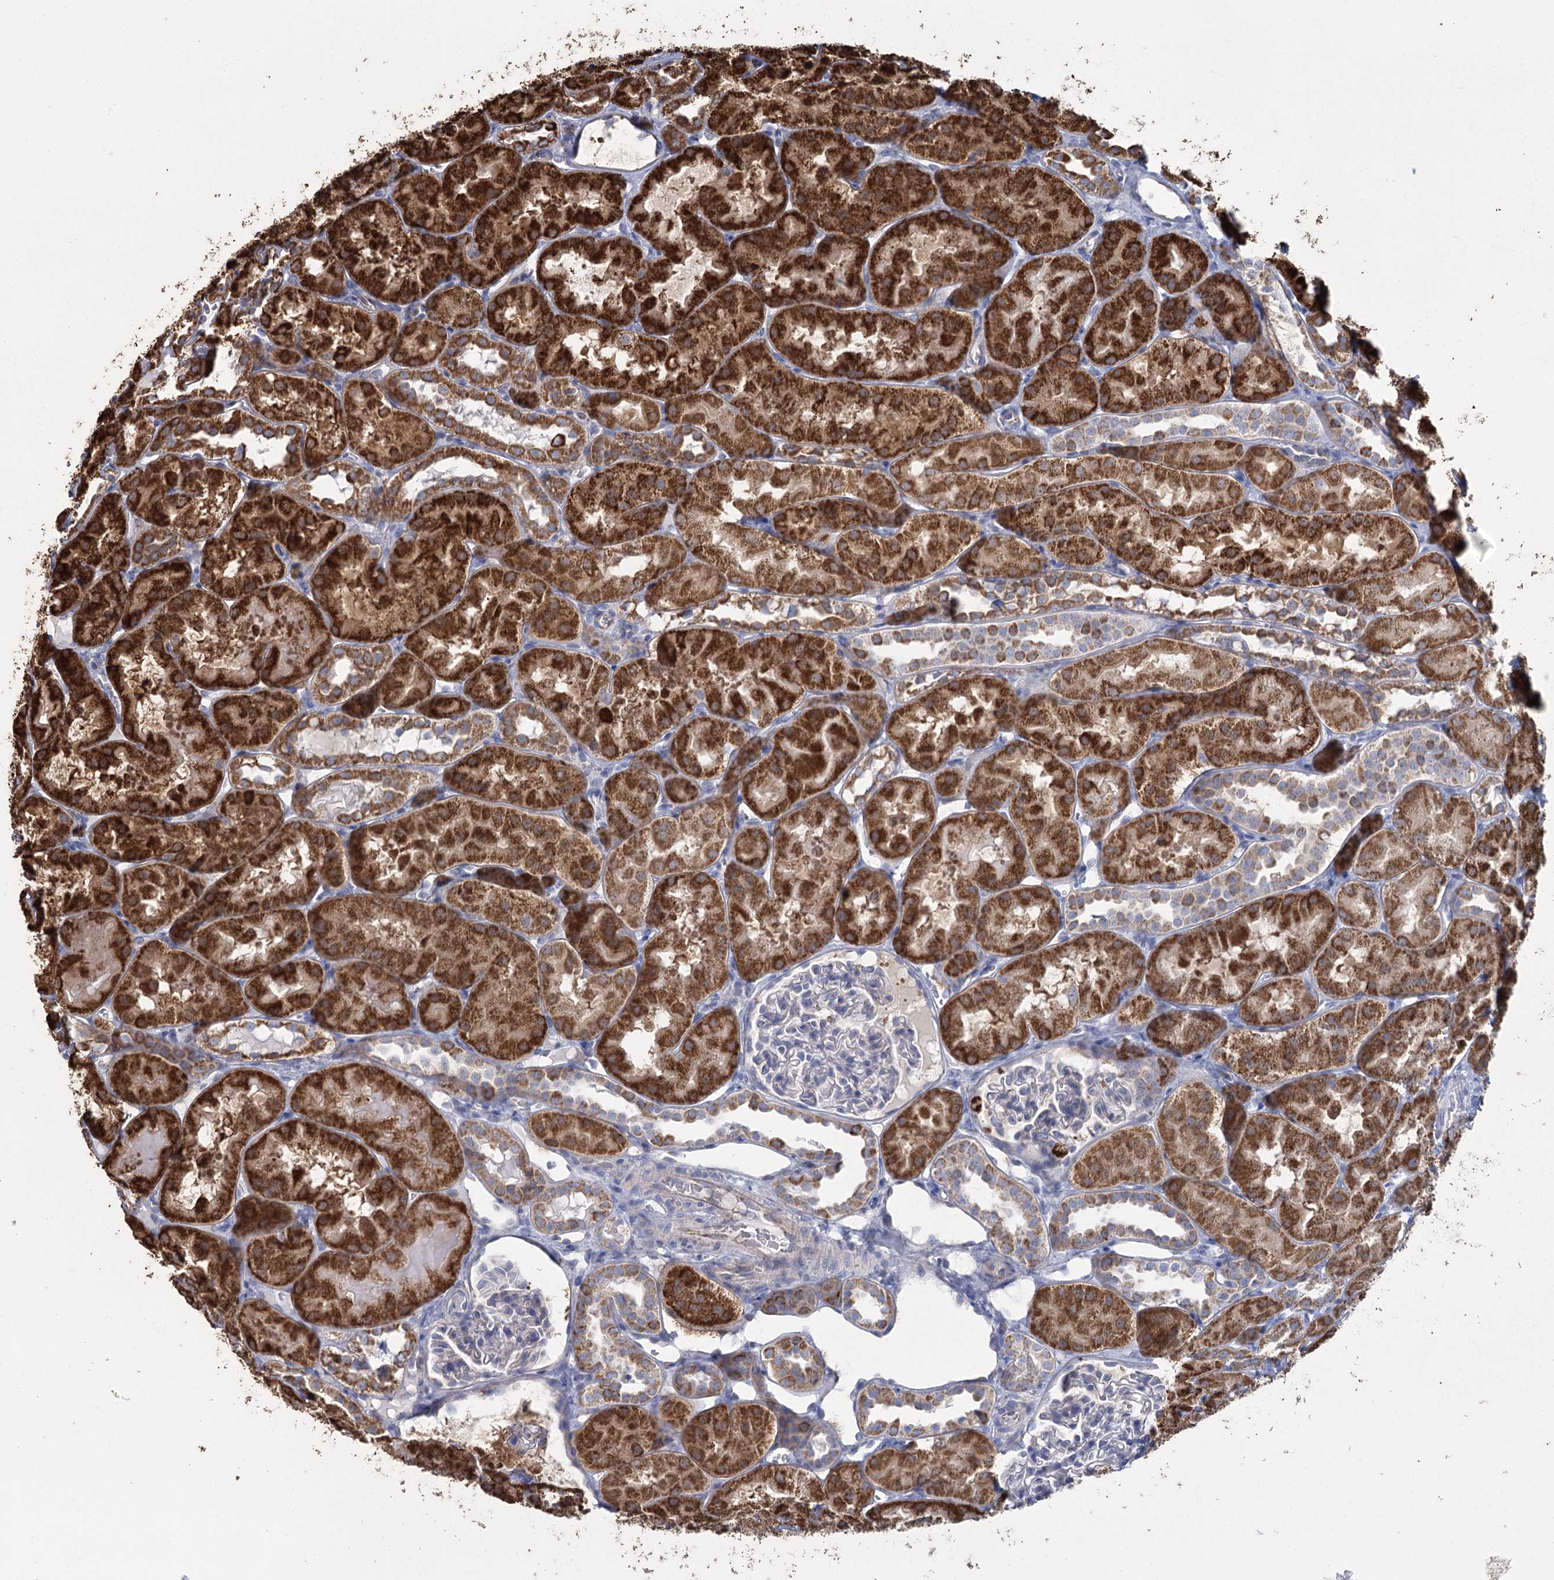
{"staining": {"intensity": "negative", "quantity": "none", "location": "none"}, "tissue": "kidney", "cell_type": "Cells in glomeruli", "image_type": "normal", "snomed": [{"axis": "morphology", "description": "Normal tissue, NOS"}, {"axis": "topography", "description": "Kidney"}, {"axis": "topography", "description": "Urinary bladder"}], "caption": "This is an IHC image of normal kidney. There is no expression in cells in glomeruli.", "gene": "MRPL44", "patient": {"sex": "male", "age": 16}}